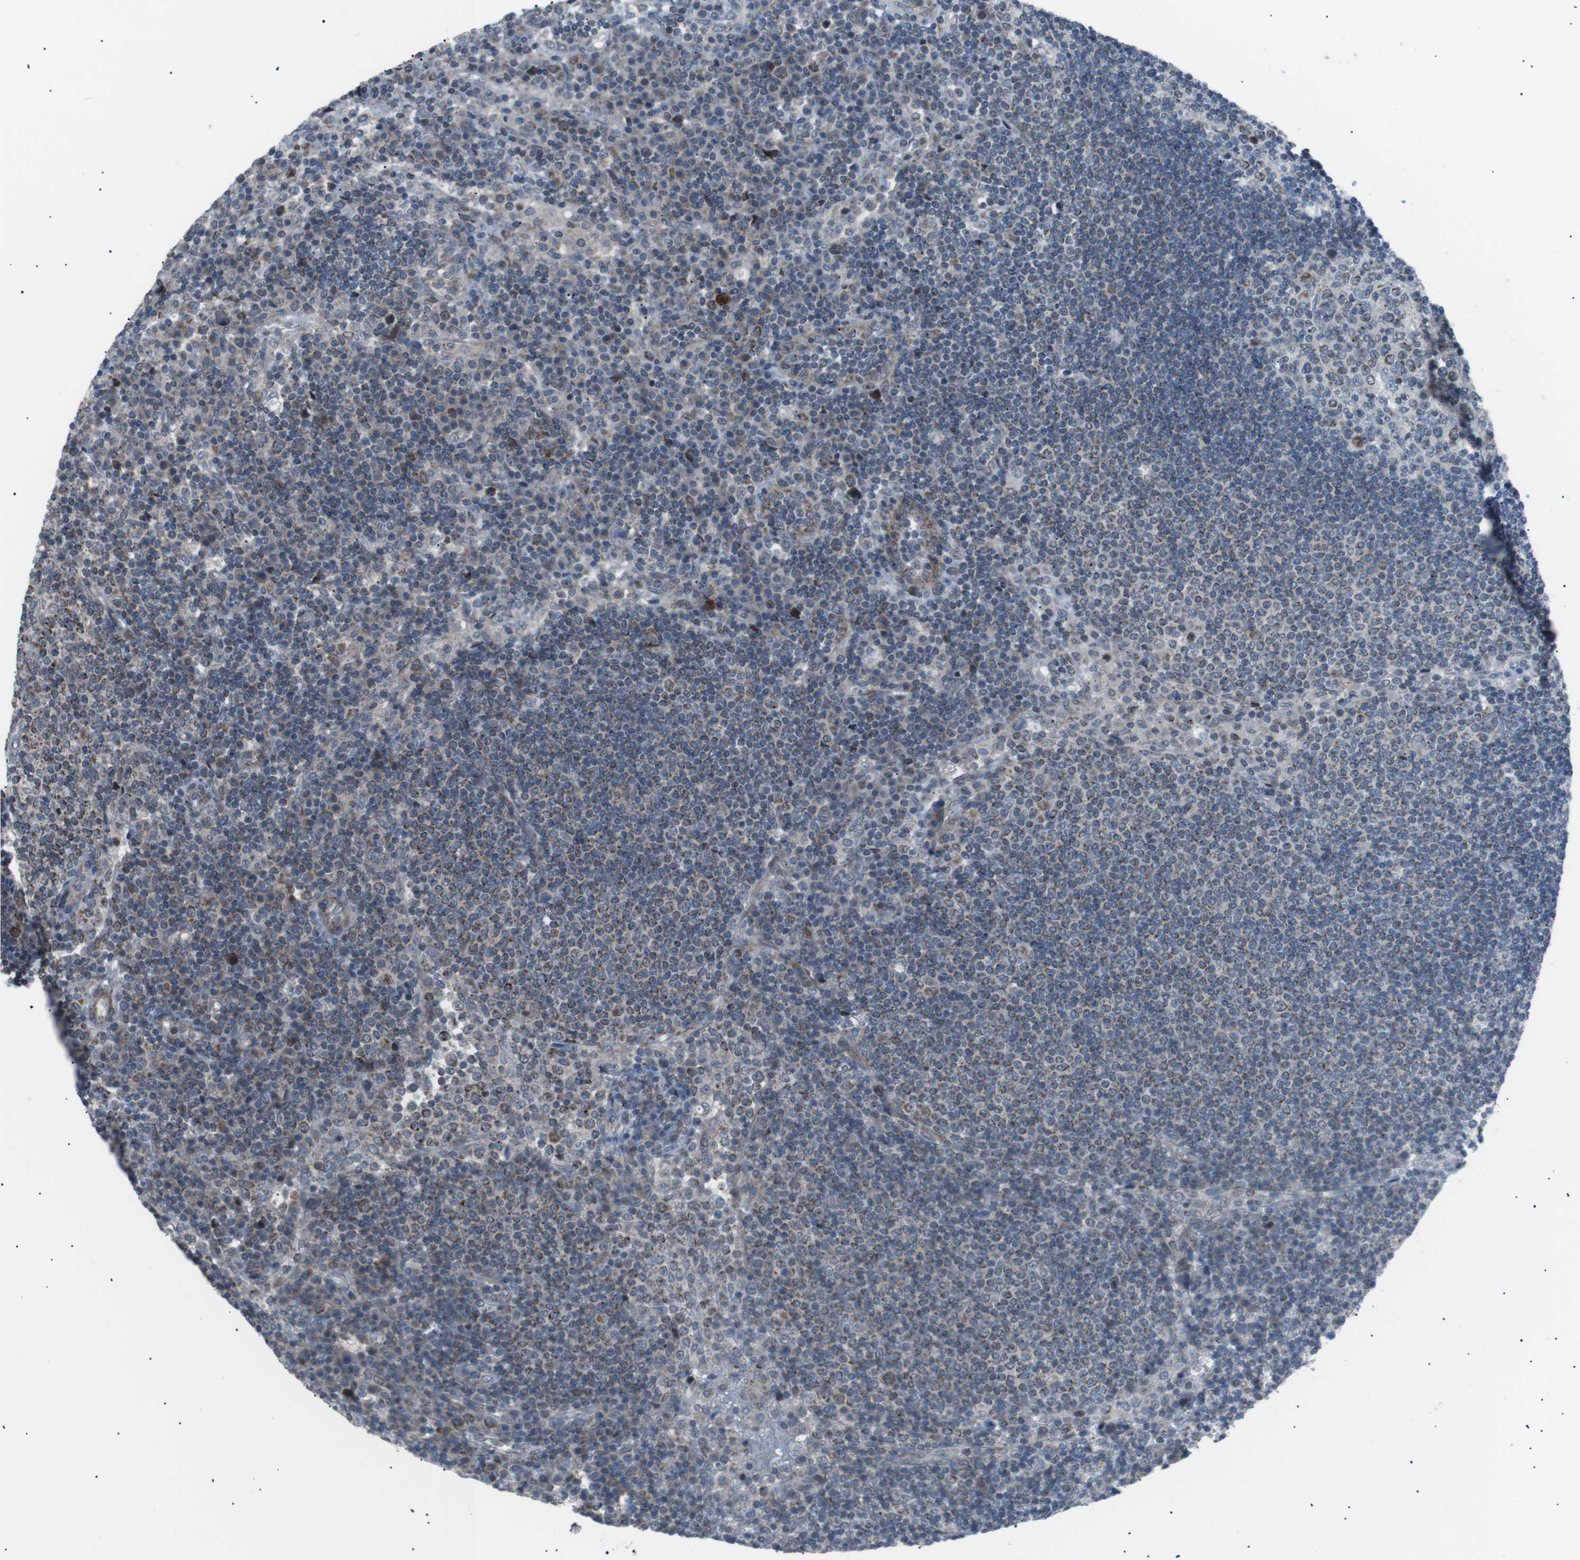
{"staining": {"intensity": "moderate", "quantity": "25%-75%", "location": "cytoplasmic/membranous"}, "tissue": "lymph node", "cell_type": "Germinal center cells", "image_type": "normal", "snomed": [{"axis": "morphology", "description": "Normal tissue, NOS"}, {"axis": "topography", "description": "Lymph node"}], "caption": "A brown stain labels moderate cytoplasmic/membranous expression of a protein in germinal center cells of unremarkable human lymph node. The staining was performed using DAB, with brown indicating positive protein expression. Nuclei are stained blue with hematoxylin.", "gene": "ARID5B", "patient": {"sex": "female", "age": 53}}